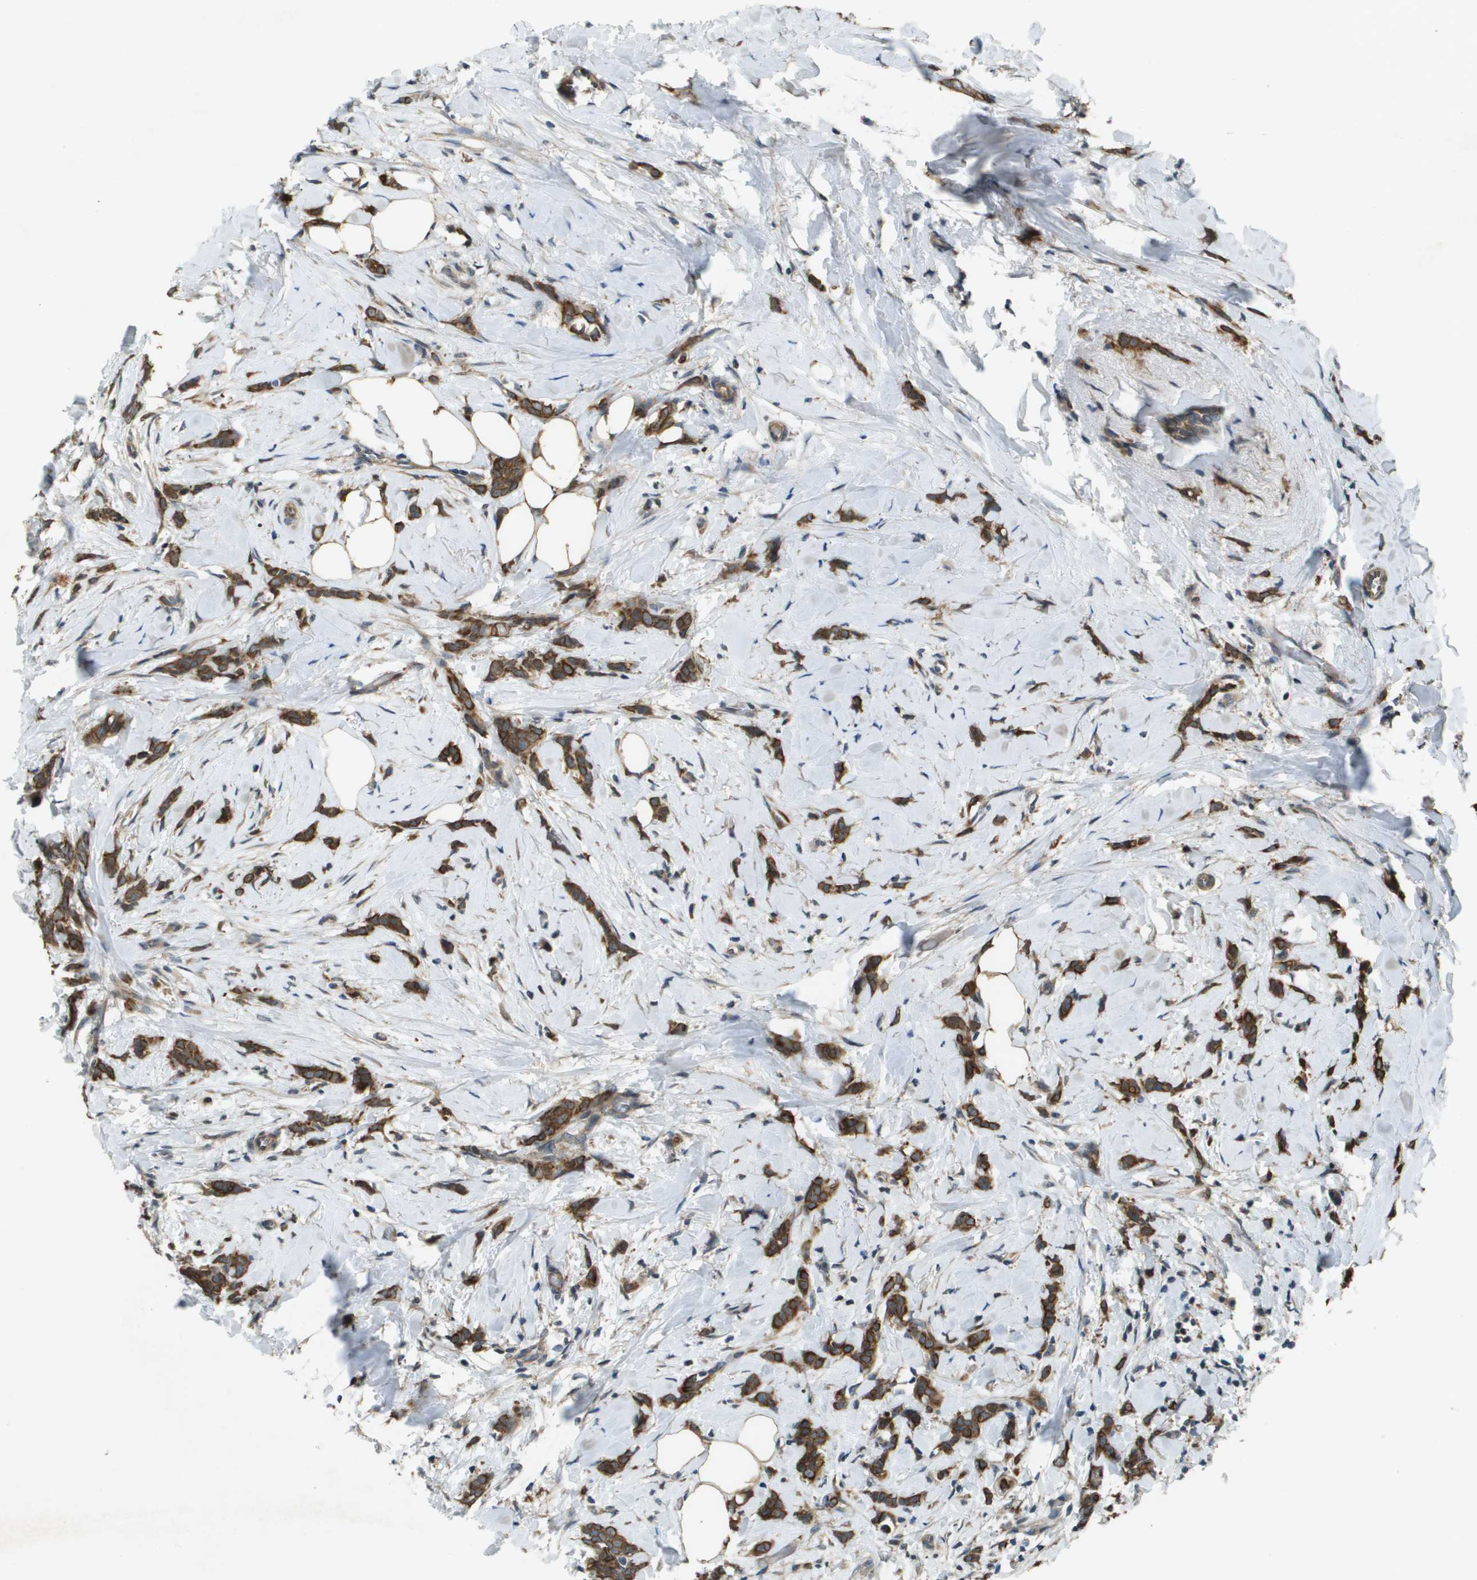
{"staining": {"intensity": "strong", "quantity": ">75%", "location": "cytoplasmic/membranous"}, "tissue": "breast cancer", "cell_type": "Tumor cells", "image_type": "cancer", "snomed": [{"axis": "morphology", "description": "Lobular carcinoma, in situ"}, {"axis": "morphology", "description": "Lobular carcinoma"}, {"axis": "topography", "description": "Breast"}], "caption": "There is high levels of strong cytoplasmic/membranous staining in tumor cells of breast cancer (lobular carcinoma in situ), as demonstrated by immunohistochemical staining (brown color).", "gene": "CDKN2C", "patient": {"sex": "female", "age": 41}}